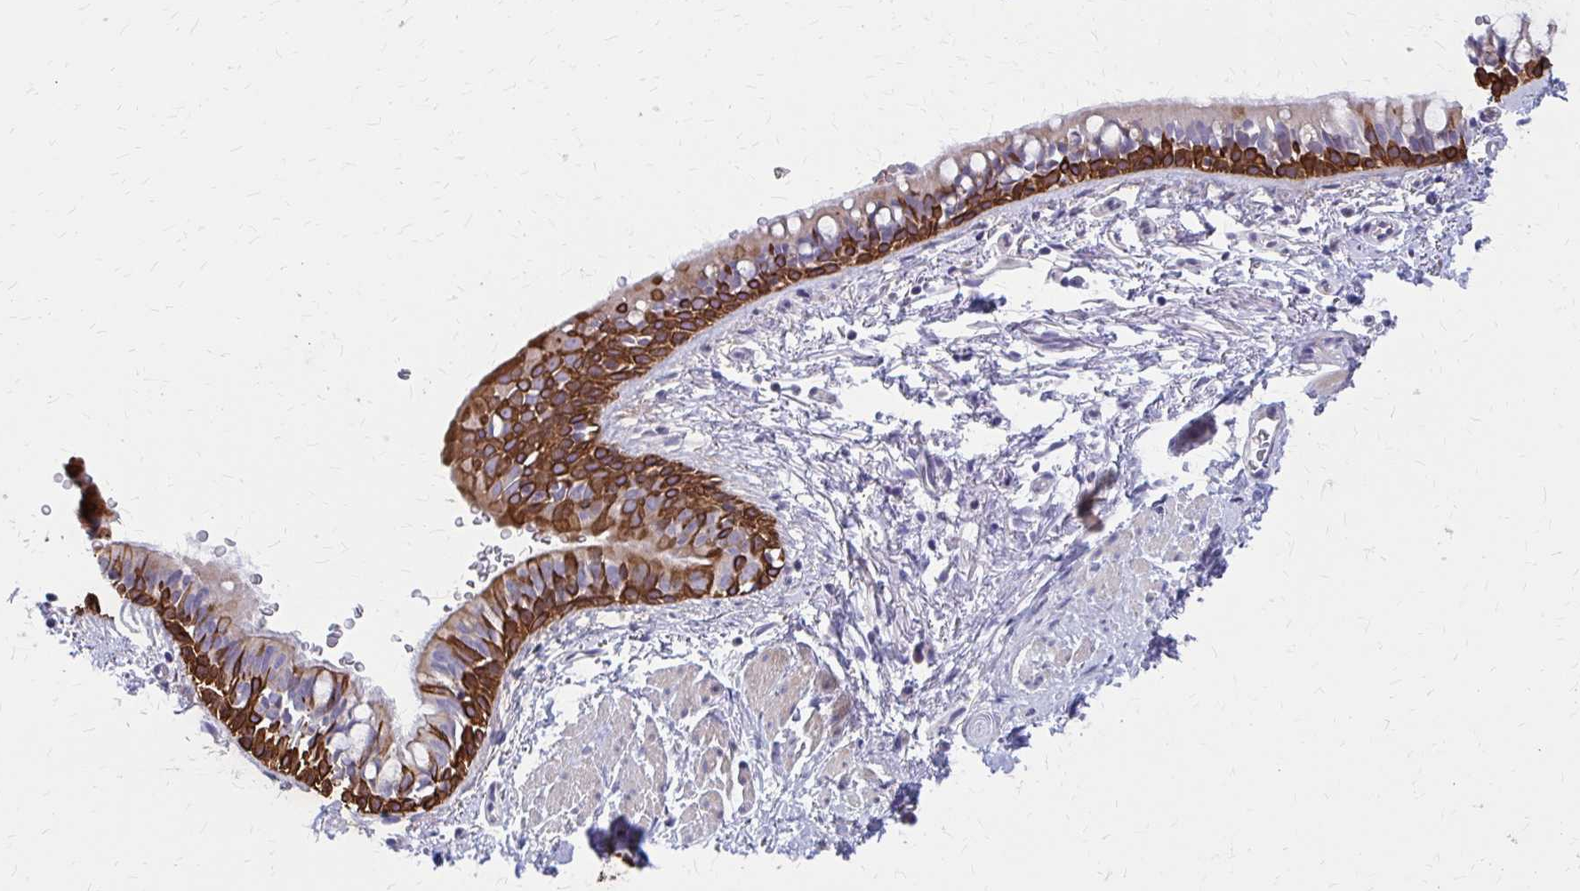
{"staining": {"intensity": "strong", "quantity": "25%-75%", "location": "cytoplasmic/membranous"}, "tissue": "bronchus", "cell_type": "Respiratory epithelial cells", "image_type": "normal", "snomed": [{"axis": "morphology", "description": "Normal tissue, NOS"}, {"axis": "topography", "description": "Lymph node"}, {"axis": "topography", "description": "Cartilage tissue"}, {"axis": "topography", "description": "Bronchus"}], "caption": "Strong cytoplasmic/membranous expression for a protein is present in about 25%-75% of respiratory epithelial cells of normal bronchus using immunohistochemistry.", "gene": "GLYATL2", "patient": {"sex": "female", "age": 70}}